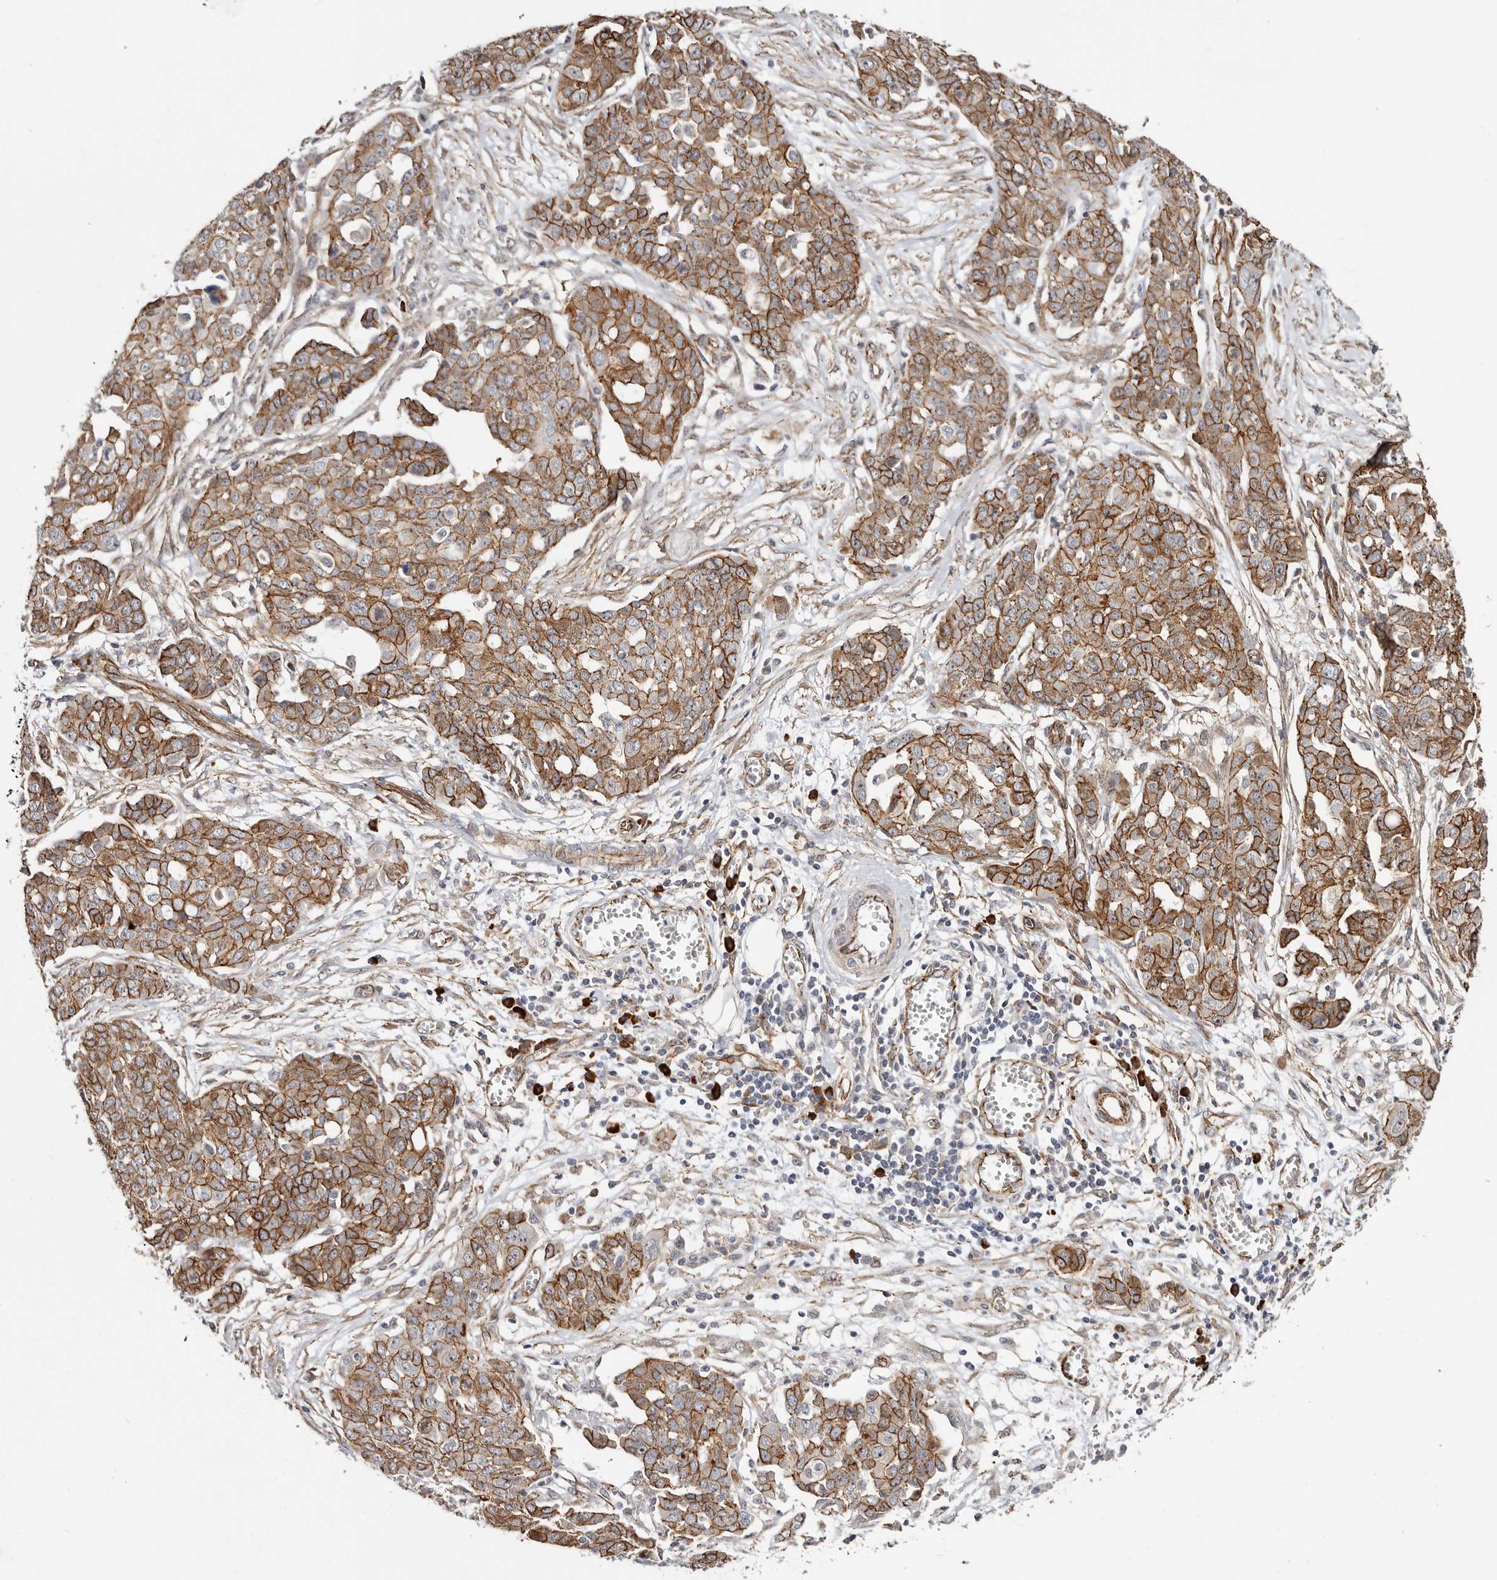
{"staining": {"intensity": "strong", "quantity": ">75%", "location": "cytoplasmic/membranous"}, "tissue": "ovarian cancer", "cell_type": "Tumor cells", "image_type": "cancer", "snomed": [{"axis": "morphology", "description": "Cystadenocarcinoma, serous, NOS"}, {"axis": "topography", "description": "Soft tissue"}, {"axis": "topography", "description": "Ovary"}], "caption": "Immunohistochemical staining of ovarian cancer reveals strong cytoplasmic/membranous protein expression in approximately >75% of tumor cells.", "gene": "CTNNB1", "patient": {"sex": "female", "age": 57}}